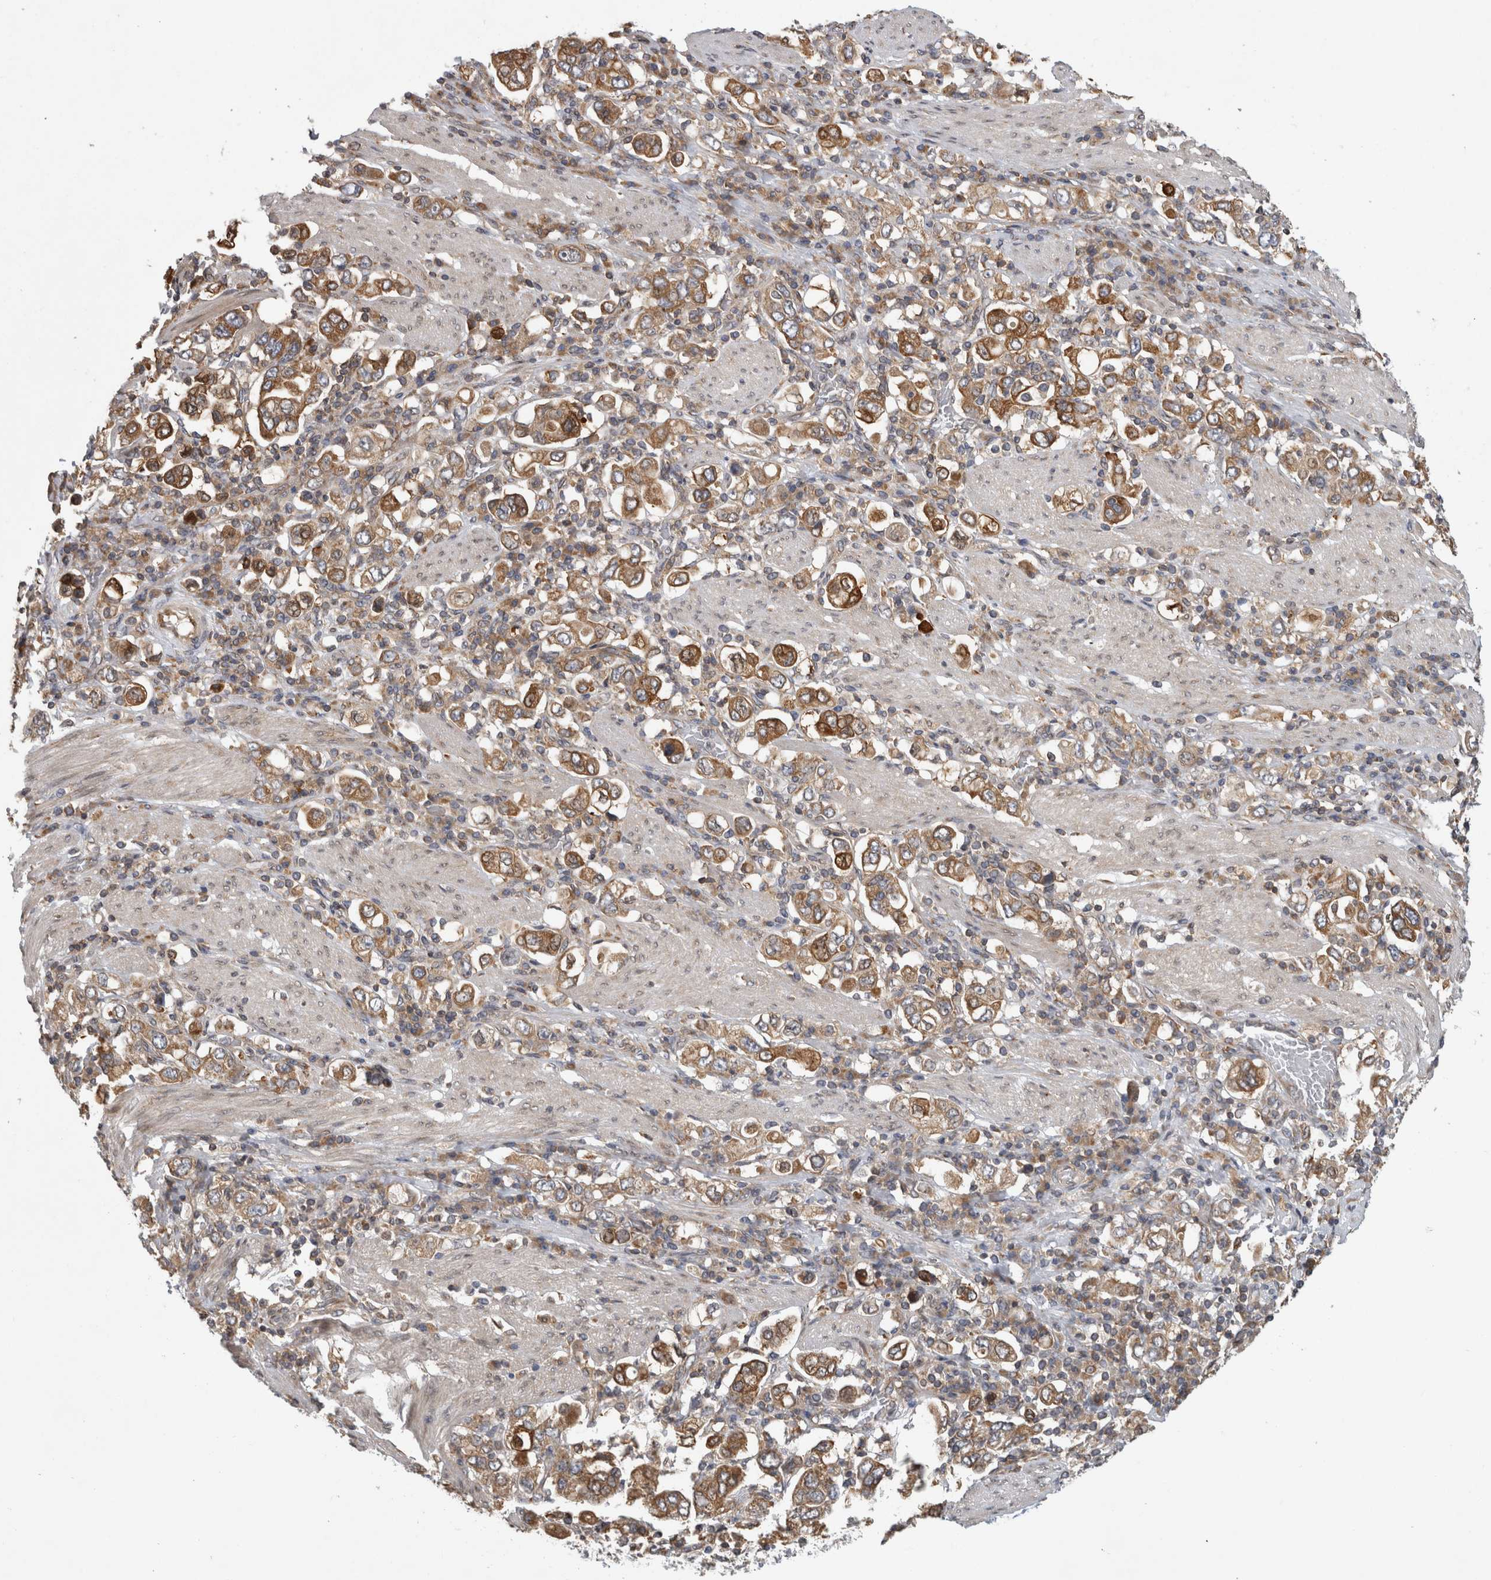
{"staining": {"intensity": "moderate", "quantity": ">75%", "location": "cytoplasmic/membranous"}, "tissue": "stomach cancer", "cell_type": "Tumor cells", "image_type": "cancer", "snomed": [{"axis": "morphology", "description": "Adenocarcinoma, NOS"}, {"axis": "topography", "description": "Stomach, upper"}], "caption": "Human stomach adenocarcinoma stained for a protein (brown) exhibits moderate cytoplasmic/membranous positive positivity in approximately >75% of tumor cells.", "gene": "PARP6", "patient": {"sex": "male", "age": 62}}